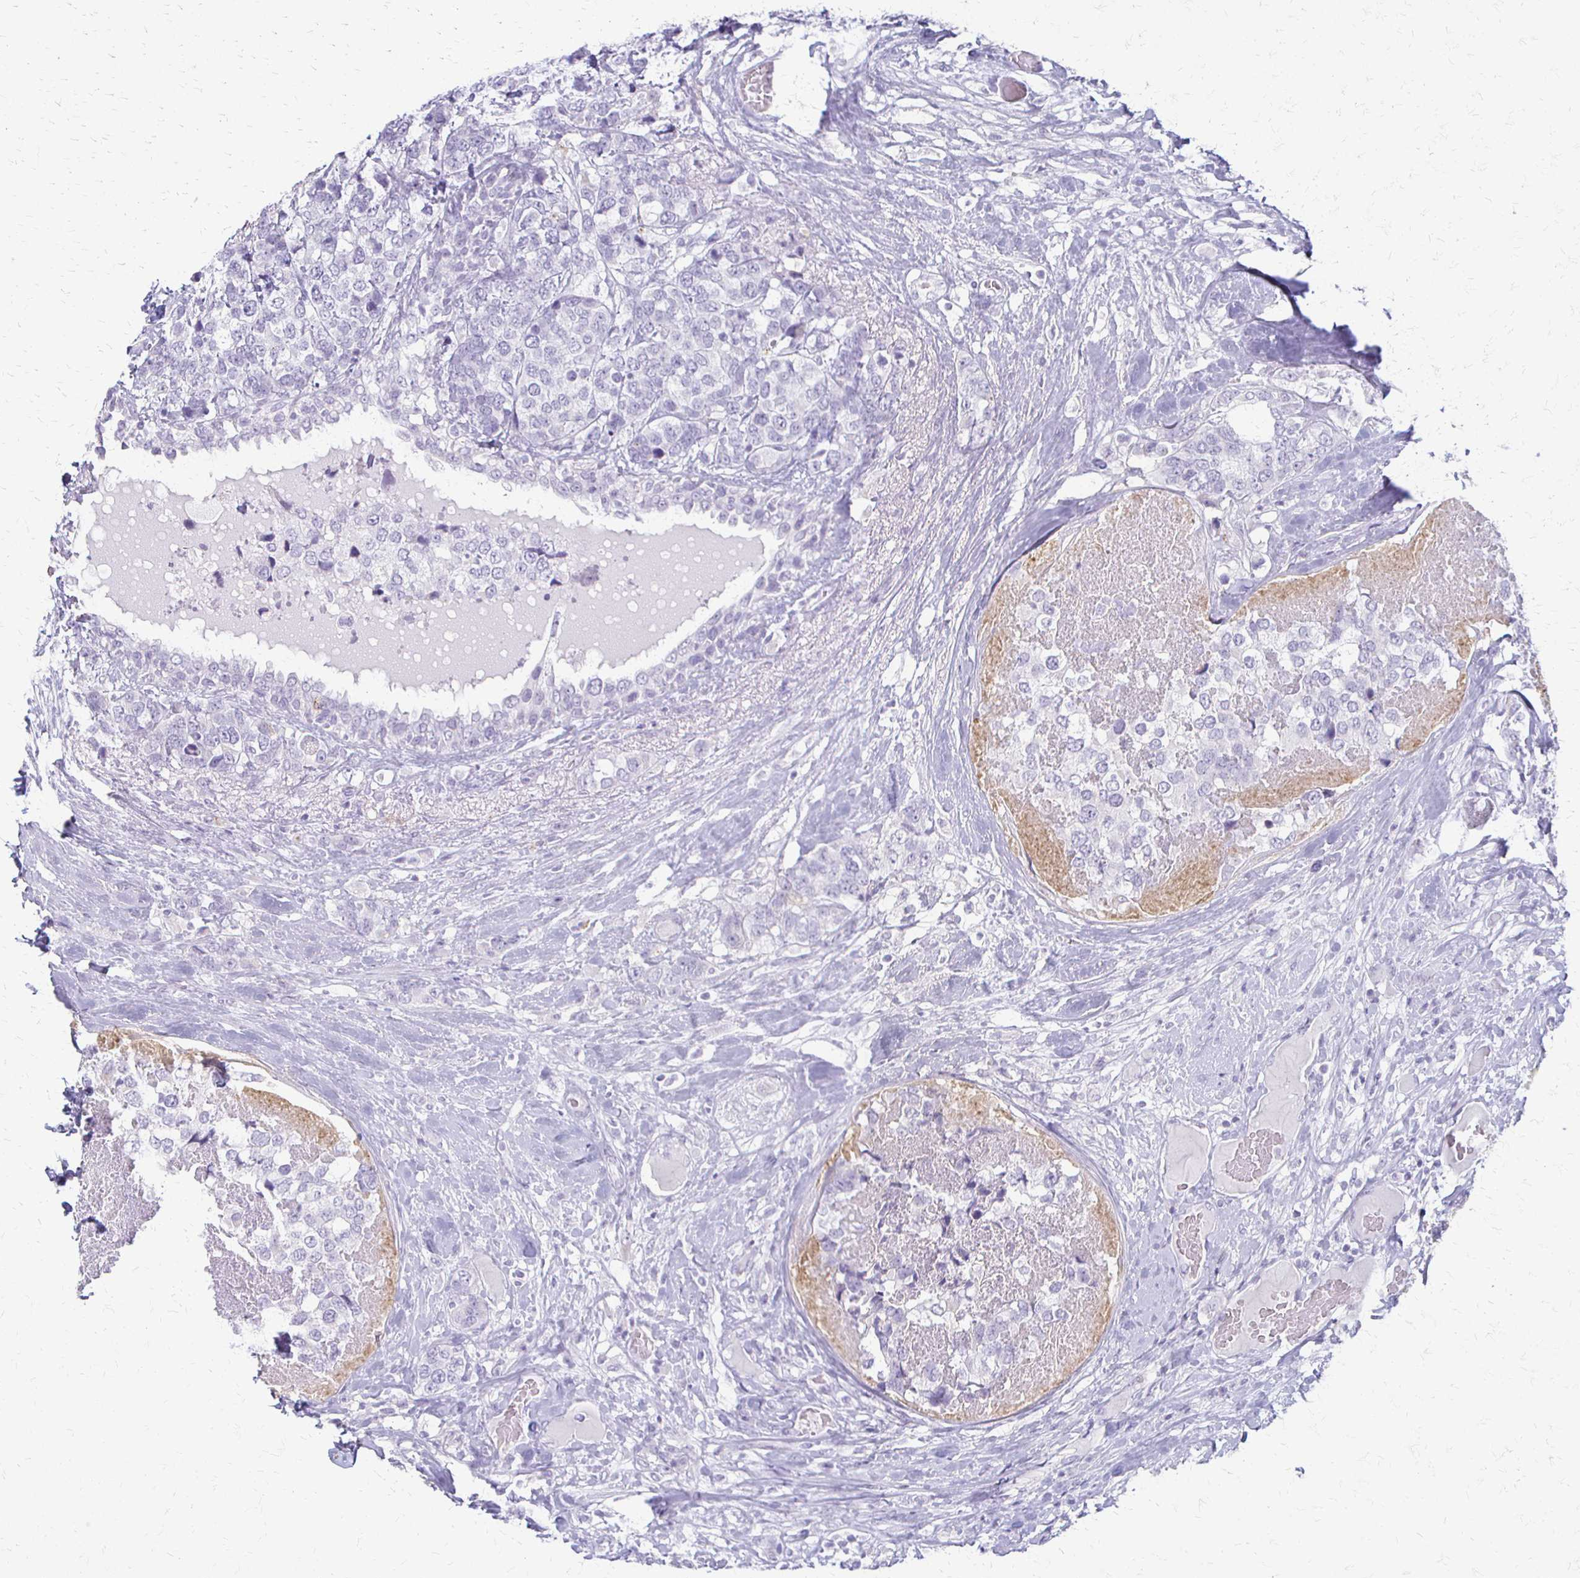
{"staining": {"intensity": "negative", "quantity": "none", "location": "none"}, "tissue": "breast cancer", "cell_type": "Tumor cells", "image_type": "cancer", "snomed": [{"axis": "morphology", "description": "Lobular carcinoma"}, {"axis": "topography", "description": "Breast"}], "caption": "This is an immunohistochemistry photomicrograph of breast cancer. There is no expression in tumor cells.", "gene": "ACP5", "patient": {"sex": "female", "age": 59}}